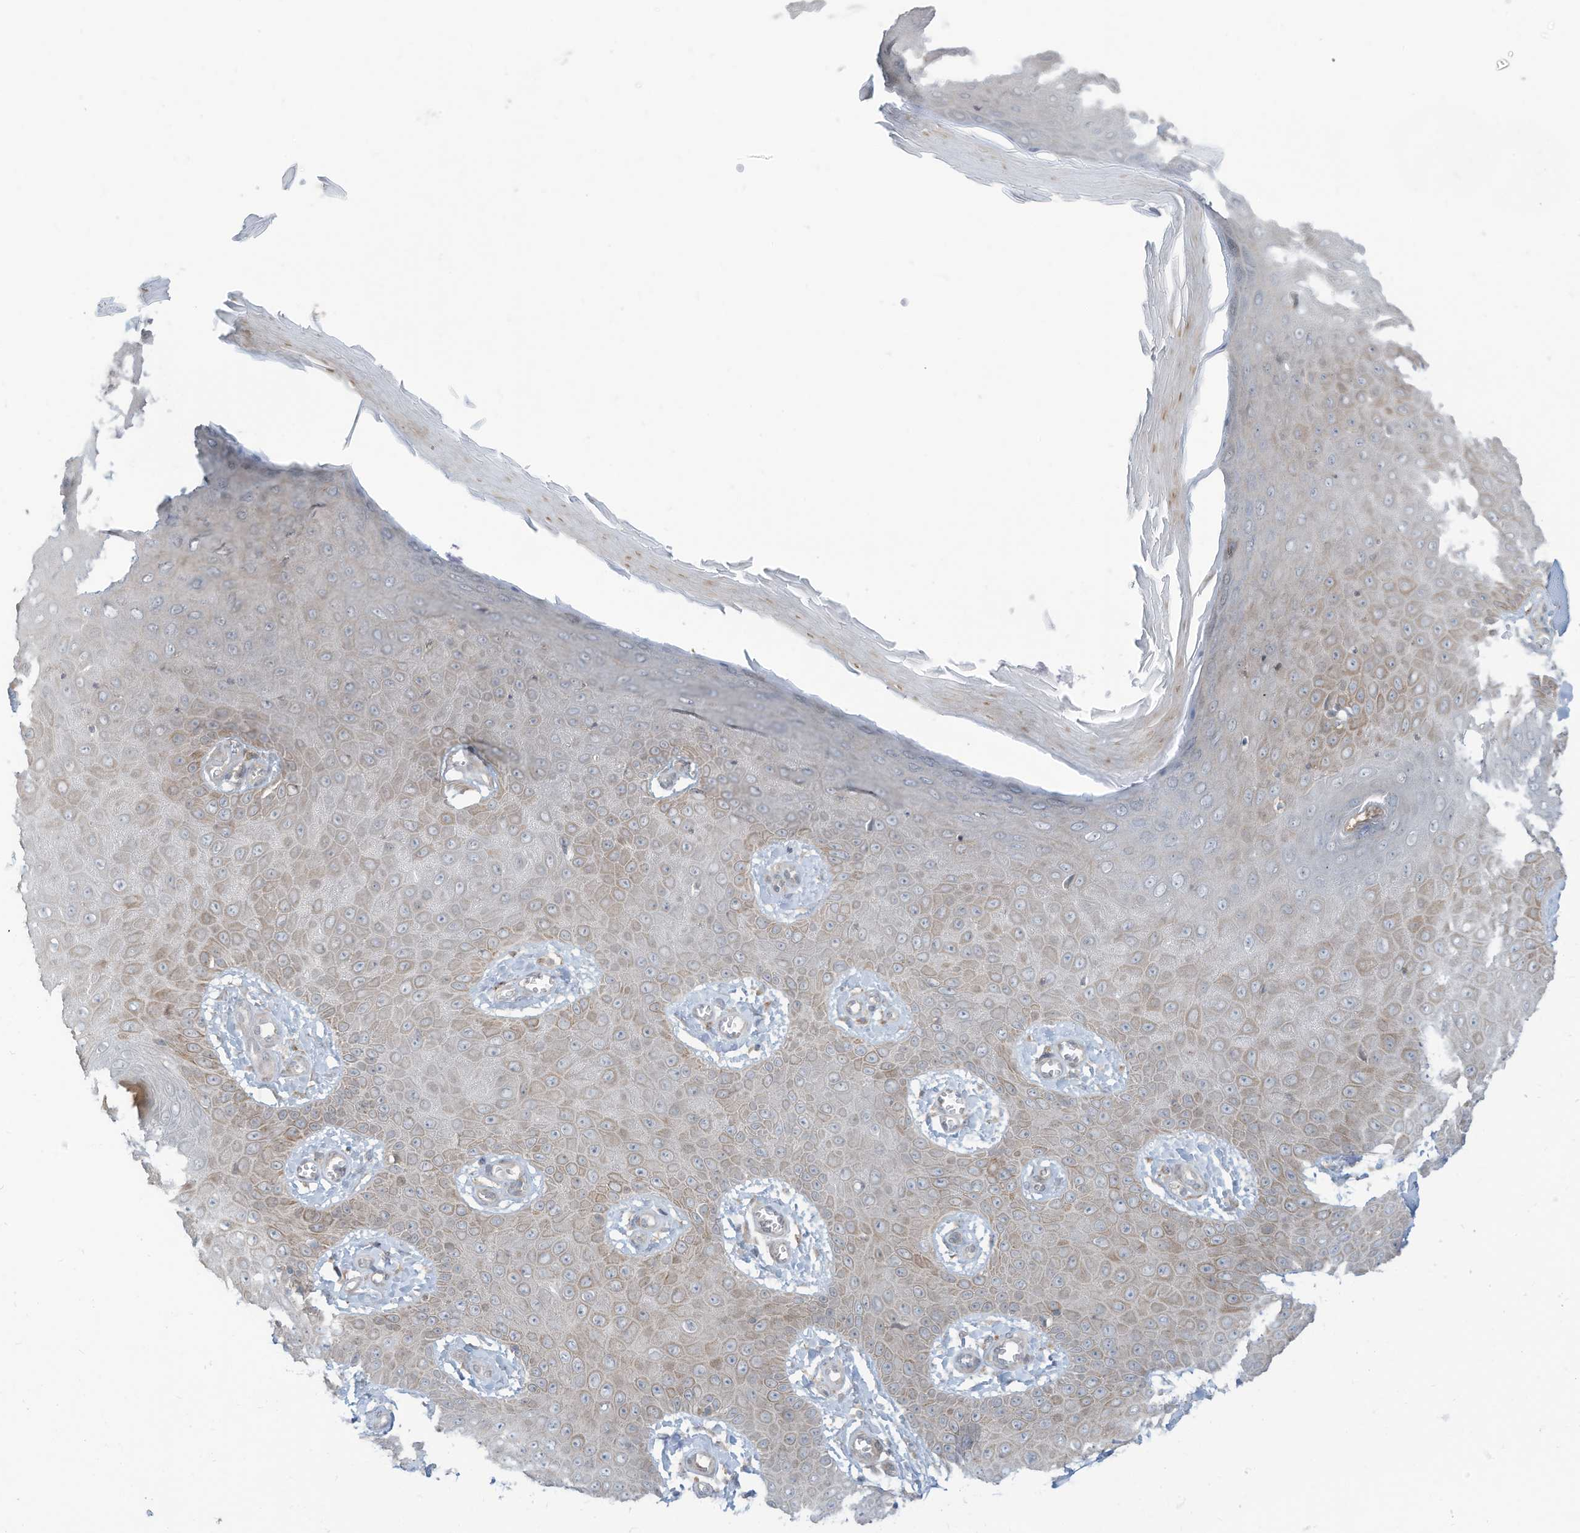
{"staining": {"intensity": "weak", "quantity": "<25%", "location": "cytoplasmic/membranous"}, "tissue": "skin cancer", "cell_type": "Tumor cells", "image_type": "cancer", "snomed": [{"axis": "morphology", "description": "Squamous cell carcinoma, NOS"}, {"axis": "topography", "description": "Skin"}], "caption": "This is a micrograph of immunohistochemistry staining of skin squamous cell carcinoma, which shows no staining in tumor cells.", "gene": "DZIP3", "patient": {"sex": "male", "age": 74}}